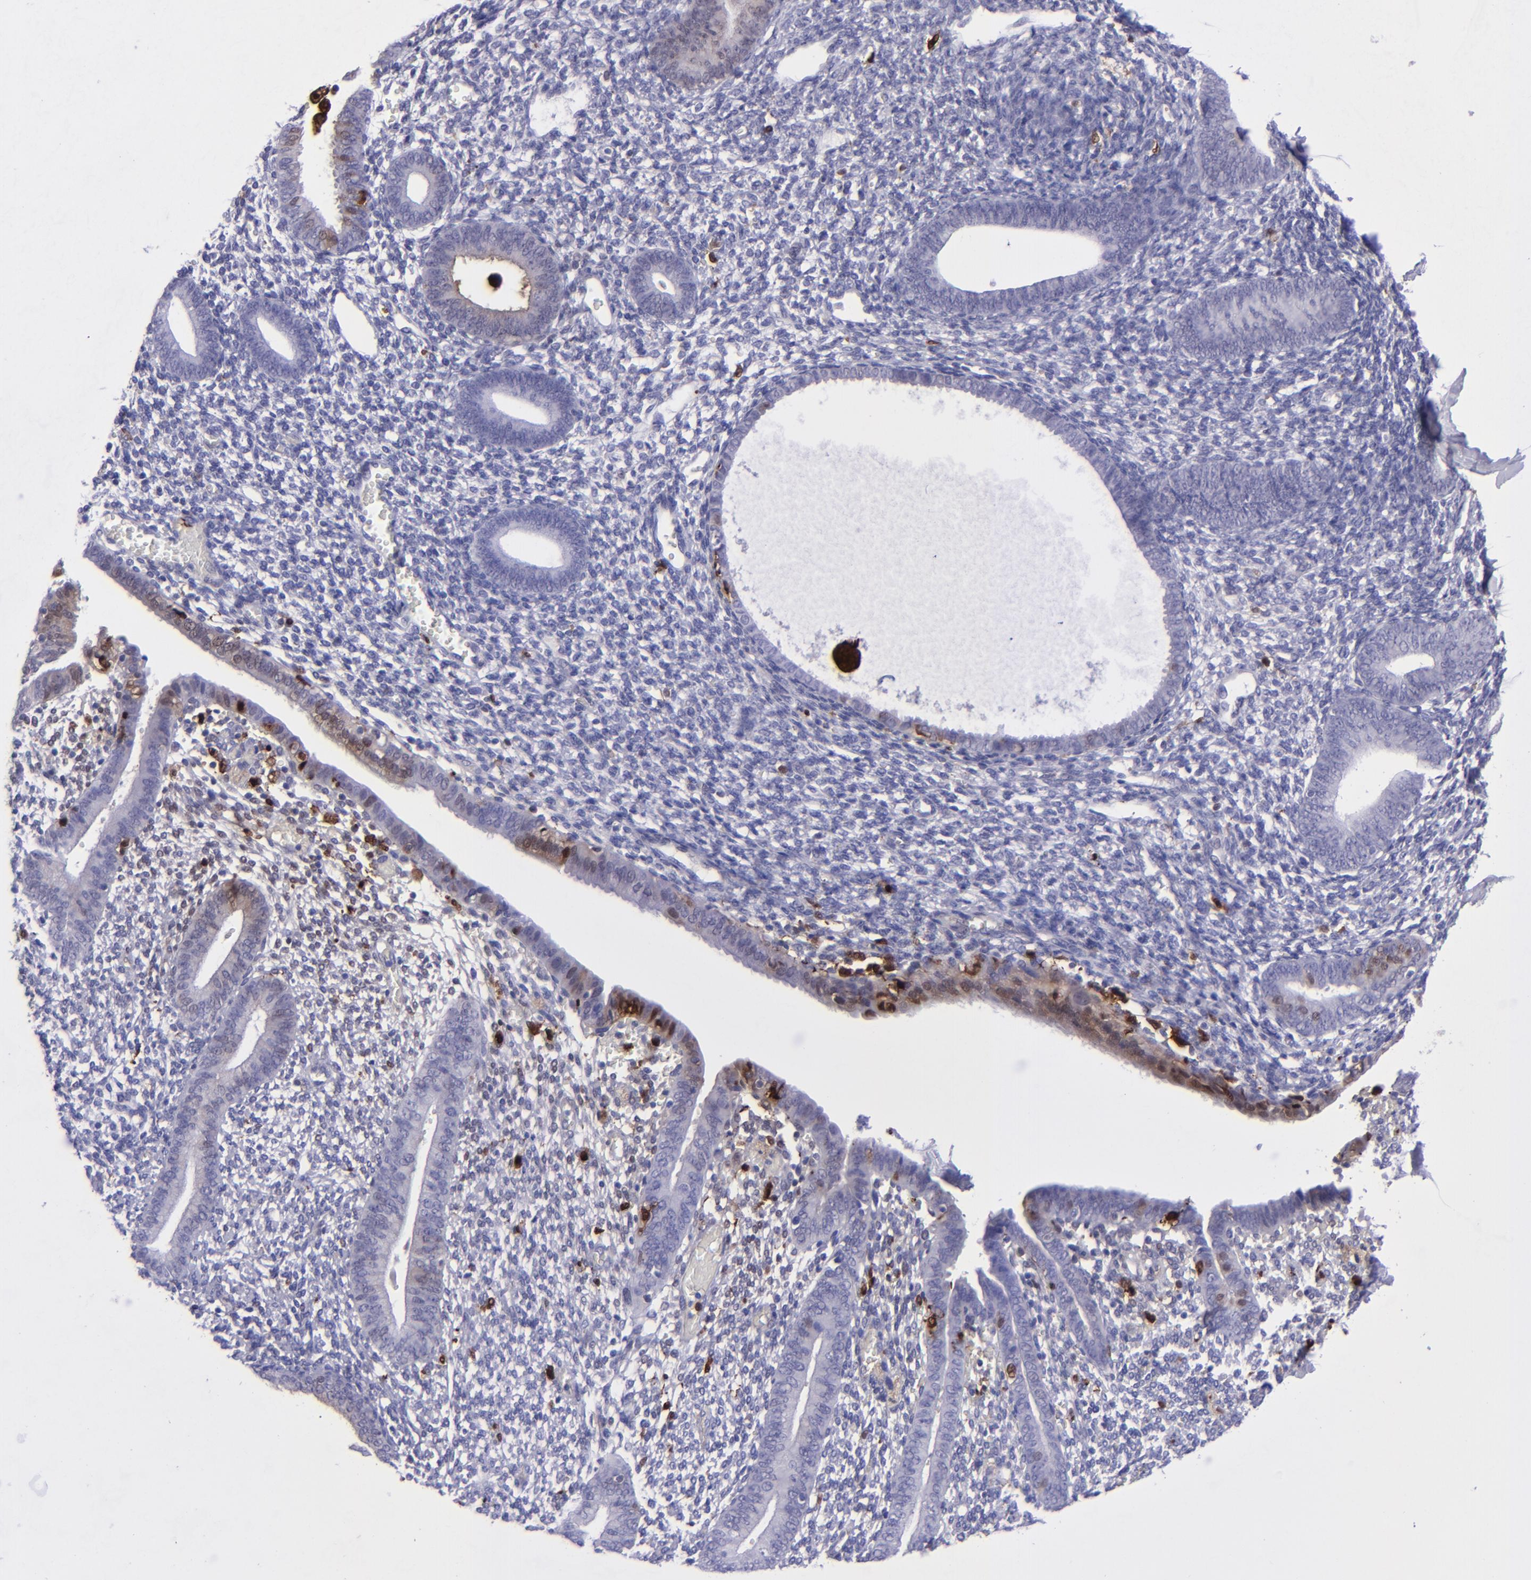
{"staining": {"intensity": "negative", "quantity": "none", "location": "none"}, "tissue": "endometrium", "cell_type": "Cells in endometrial stroma", "image_type": "normal", "snomed": [{"axis": "morphology", "description": "Normal tissue, NOS"}, {"axis": "topography", "description": "Smooth muscle"}, {"axis": "topography", "description": "Endometrium"}], "caption": "DAB immunohistochemical staining of unremarkable endometrium displays no significant expression in cells in endometrial stroma. Brightfield microscopy of immunohistochemistry (IHC) stained with DAB (3,3'-diaminobenzidine) (brown) and hematoxylin (blue), captured at high magnification.", "gene": "TYMP", "patient": {"sex": "female", "age": 57}}